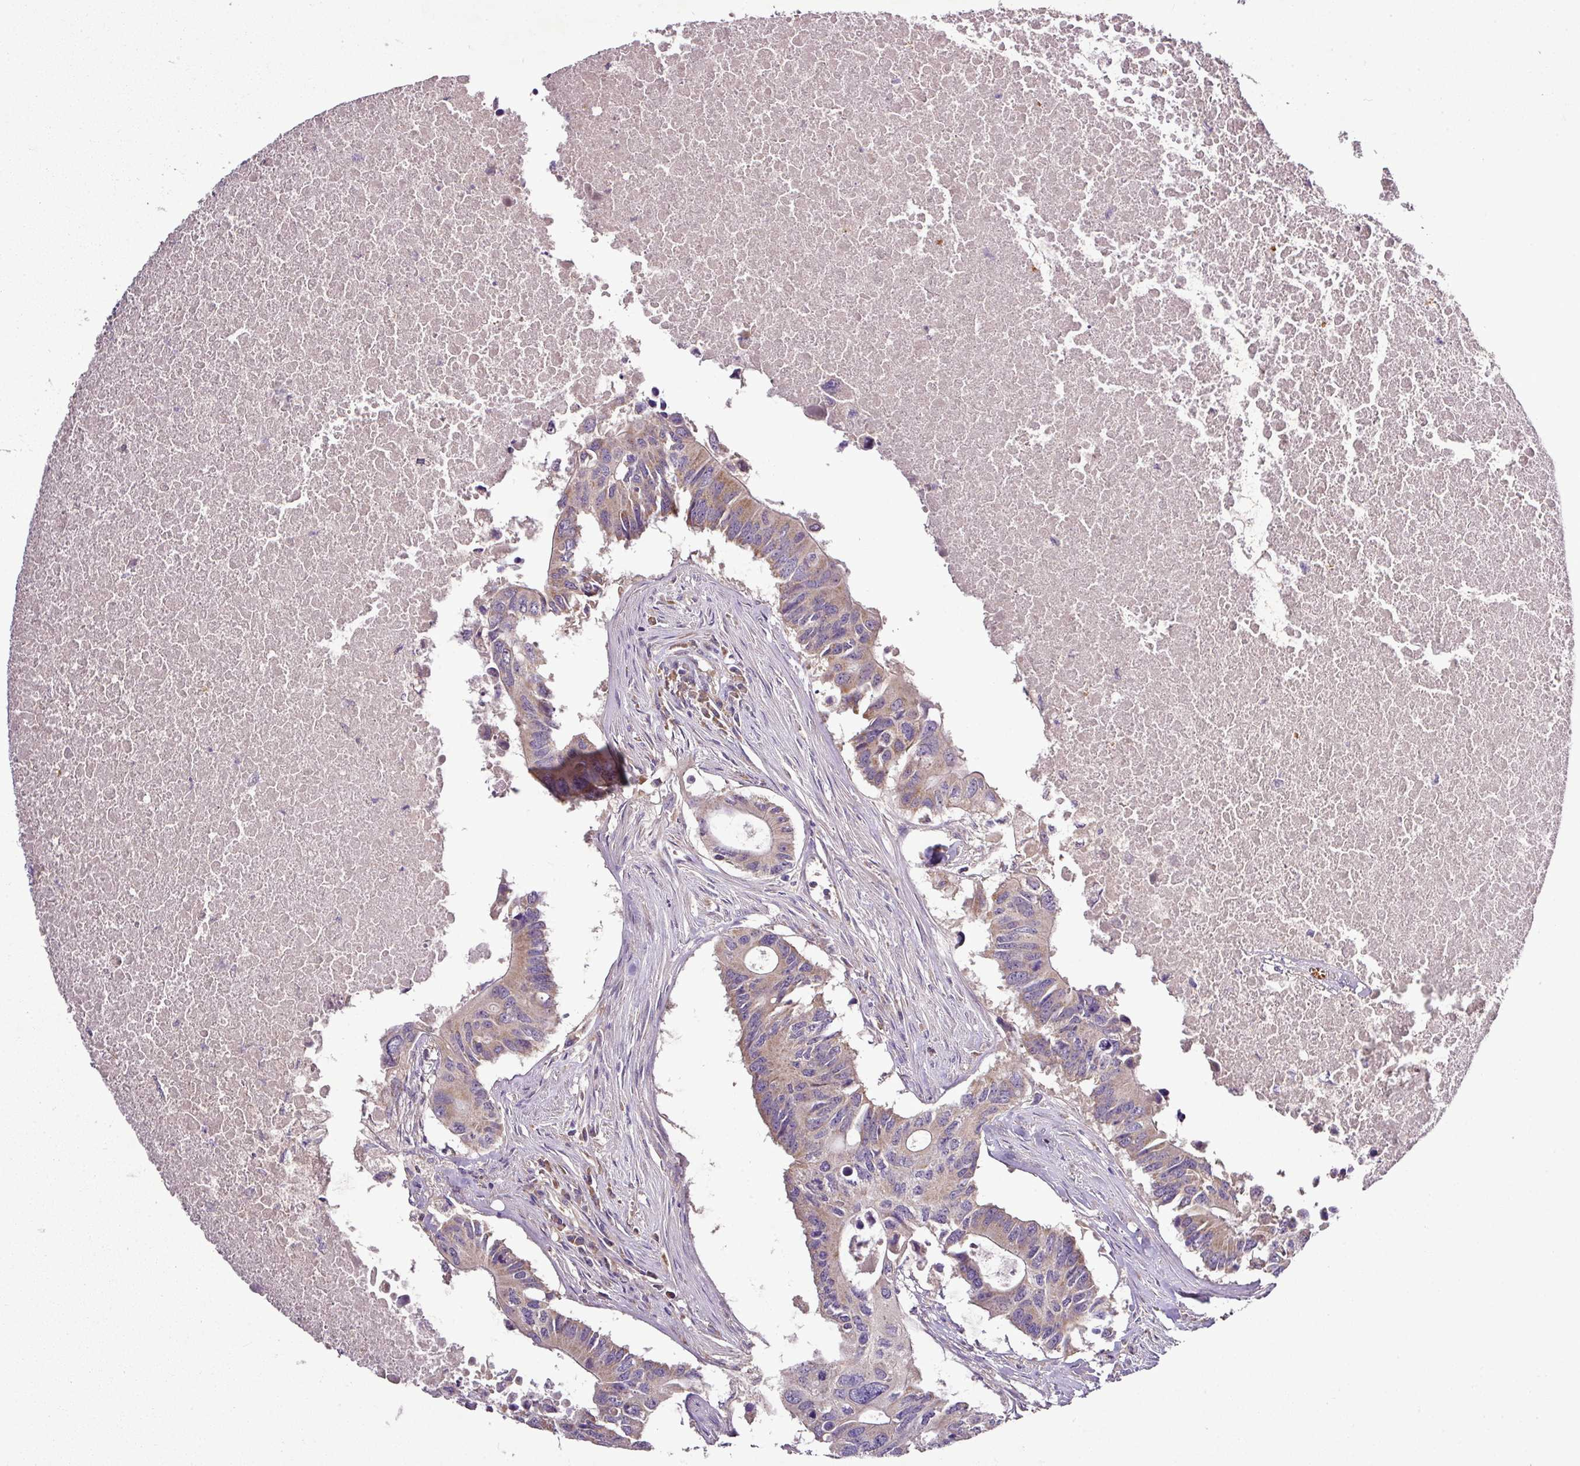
{"staining": {"intensity": "moderate", "quantity": "25%-75%", "location": "cytoplasmic/membranous"}, "tissue": "colorectal cancer", "cell_type": "Tumor cells", "image_type": "cancer", "snomed": [{"axis": "morphology", "description": "Adenocarcinoma, NOS"}, {"axis": "topography", "description": "Colon"}], "caption": "High-power microscopy captured an IHC image of colorectal adenocarcinoma, revealing moderate cytoplasmic/membranous positivity in about 25%-75% of tumor cells.", "gene": "ZNF513", "patient": {"sex": "male", "age": 71}}